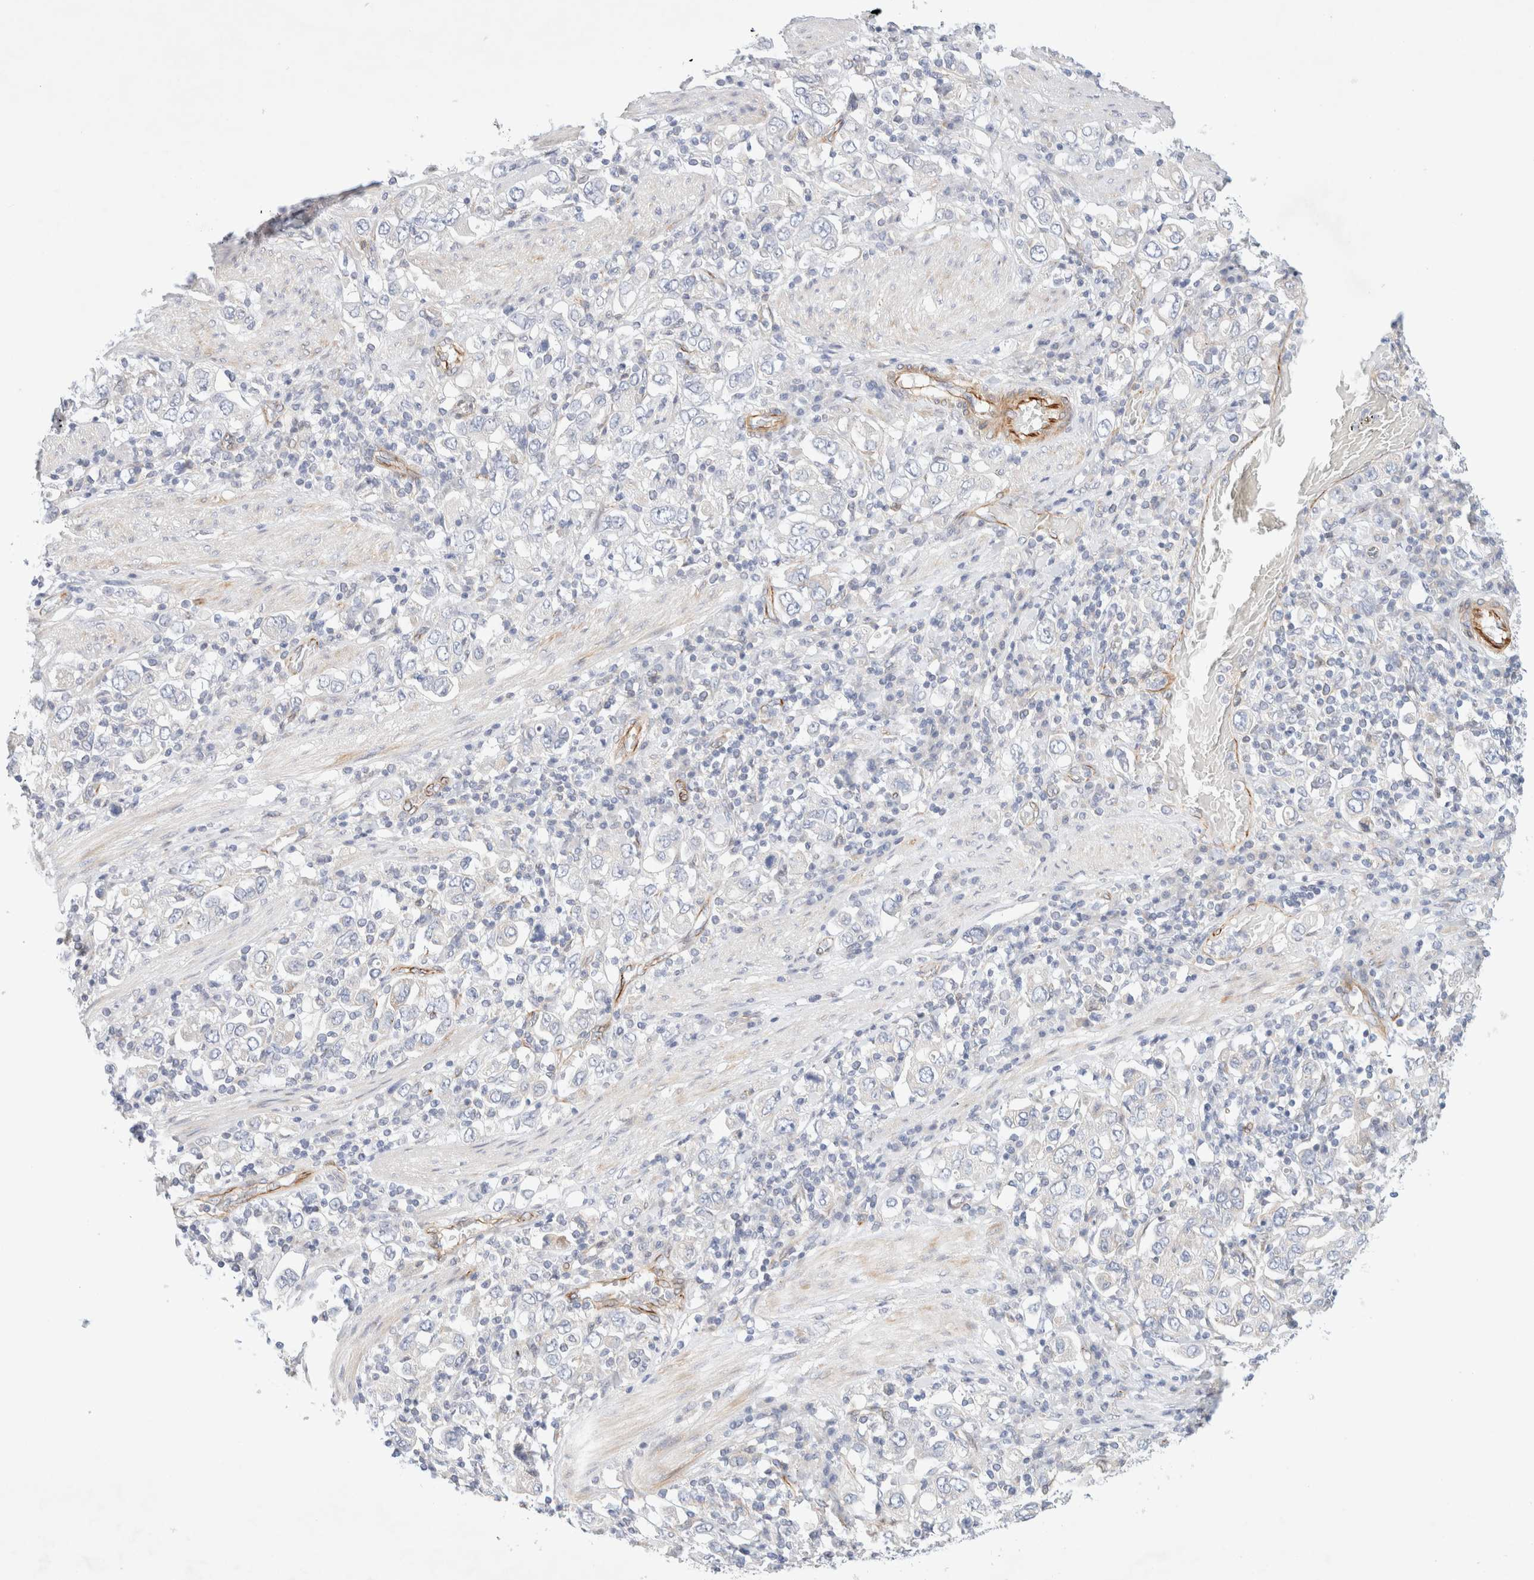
{"staining": {"intensity": "negative", "quantity": "none", "location": "none"}, "tissue": "stomach cancer", "cell_type": "Tumor cells", "image_type": "cancer", "snomed": [{"axis": "morphology", "description": "Adenocarcinoma, NOS"}, {"axis": "topography", "description": "Stomach, upper"}], "caption": "Human stomach cancer (adenocarcinoma) stained for a protein using immunohistochemistry (IHC) shows no expression in tumor cells.", "gene": "SLC25A48", "patient": {"sex": "male", "age": 62}}